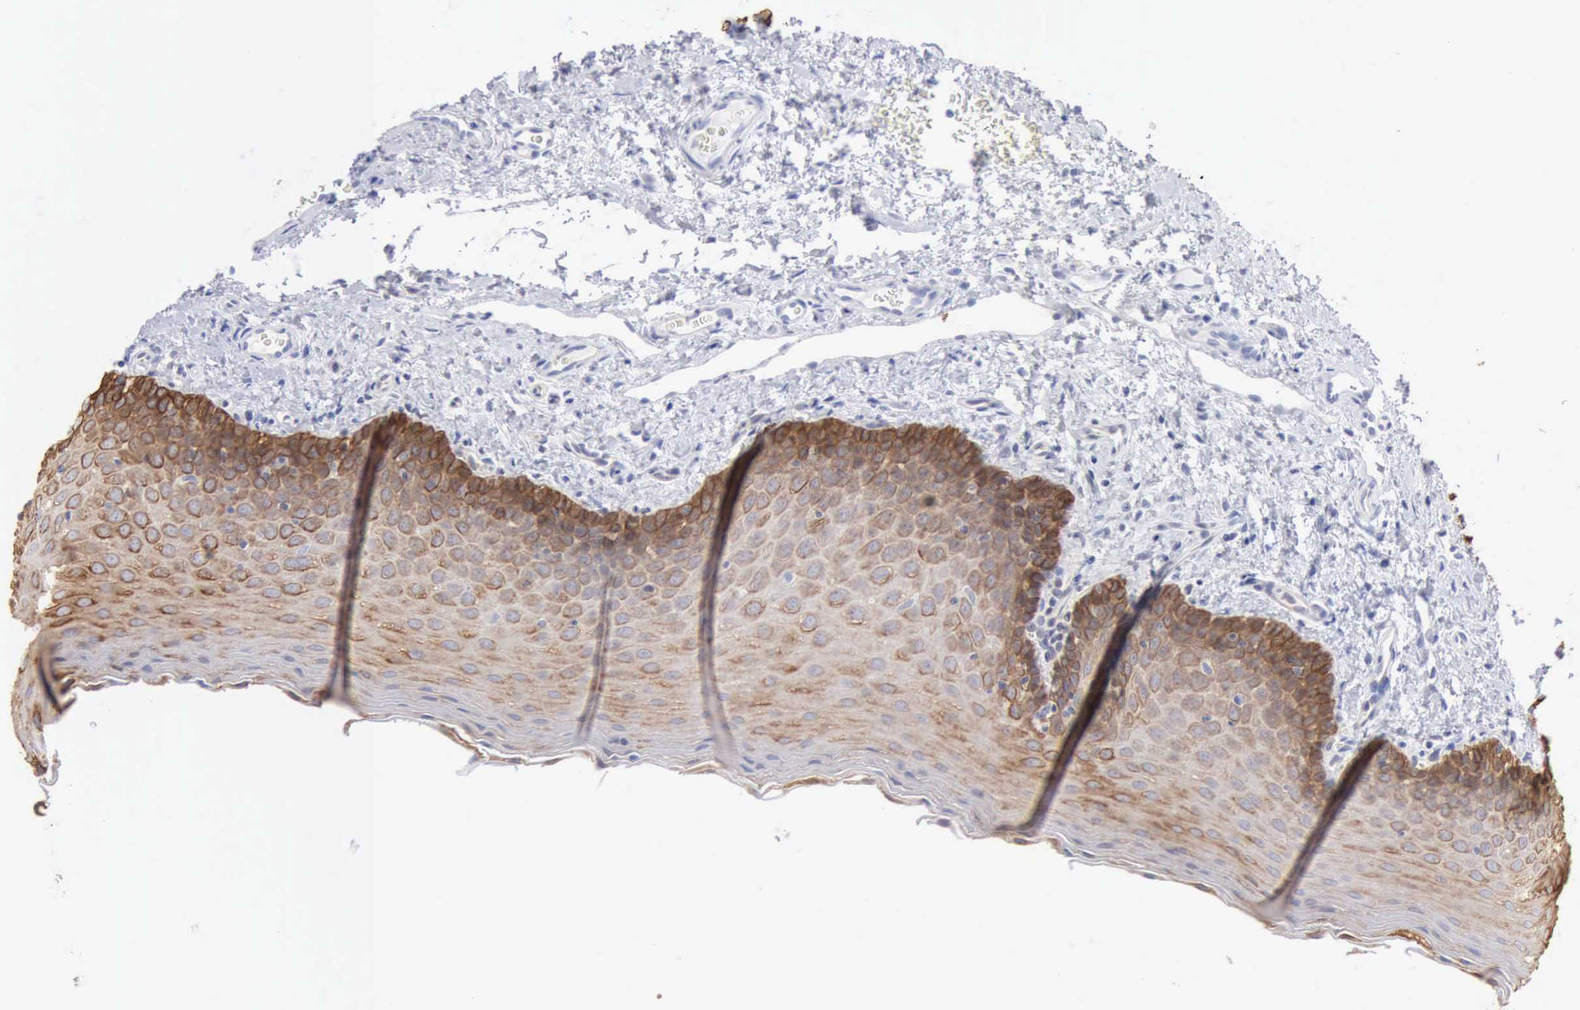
{"staining": {"intensity": "strong", "quantity": ">75%", "location": "cytoplasmic/membranous"}, "tissue": "oral mucosa", "cell_type": "Squamous epithelial cells", "image_type": "normal", "snomed": [{"axis": "morphology", "description": "Normal tissue, NOS"}, {"axis": "topography", "description": "Oral tissue"}], "caption": "Protein staining of benign oral mucosa exhibits strong cytoplasmic/membranous staining in approximately >75% of squamous epithelial cells.", "gene": "KRT5", "patient": {"sex": "male", "age": 20}}